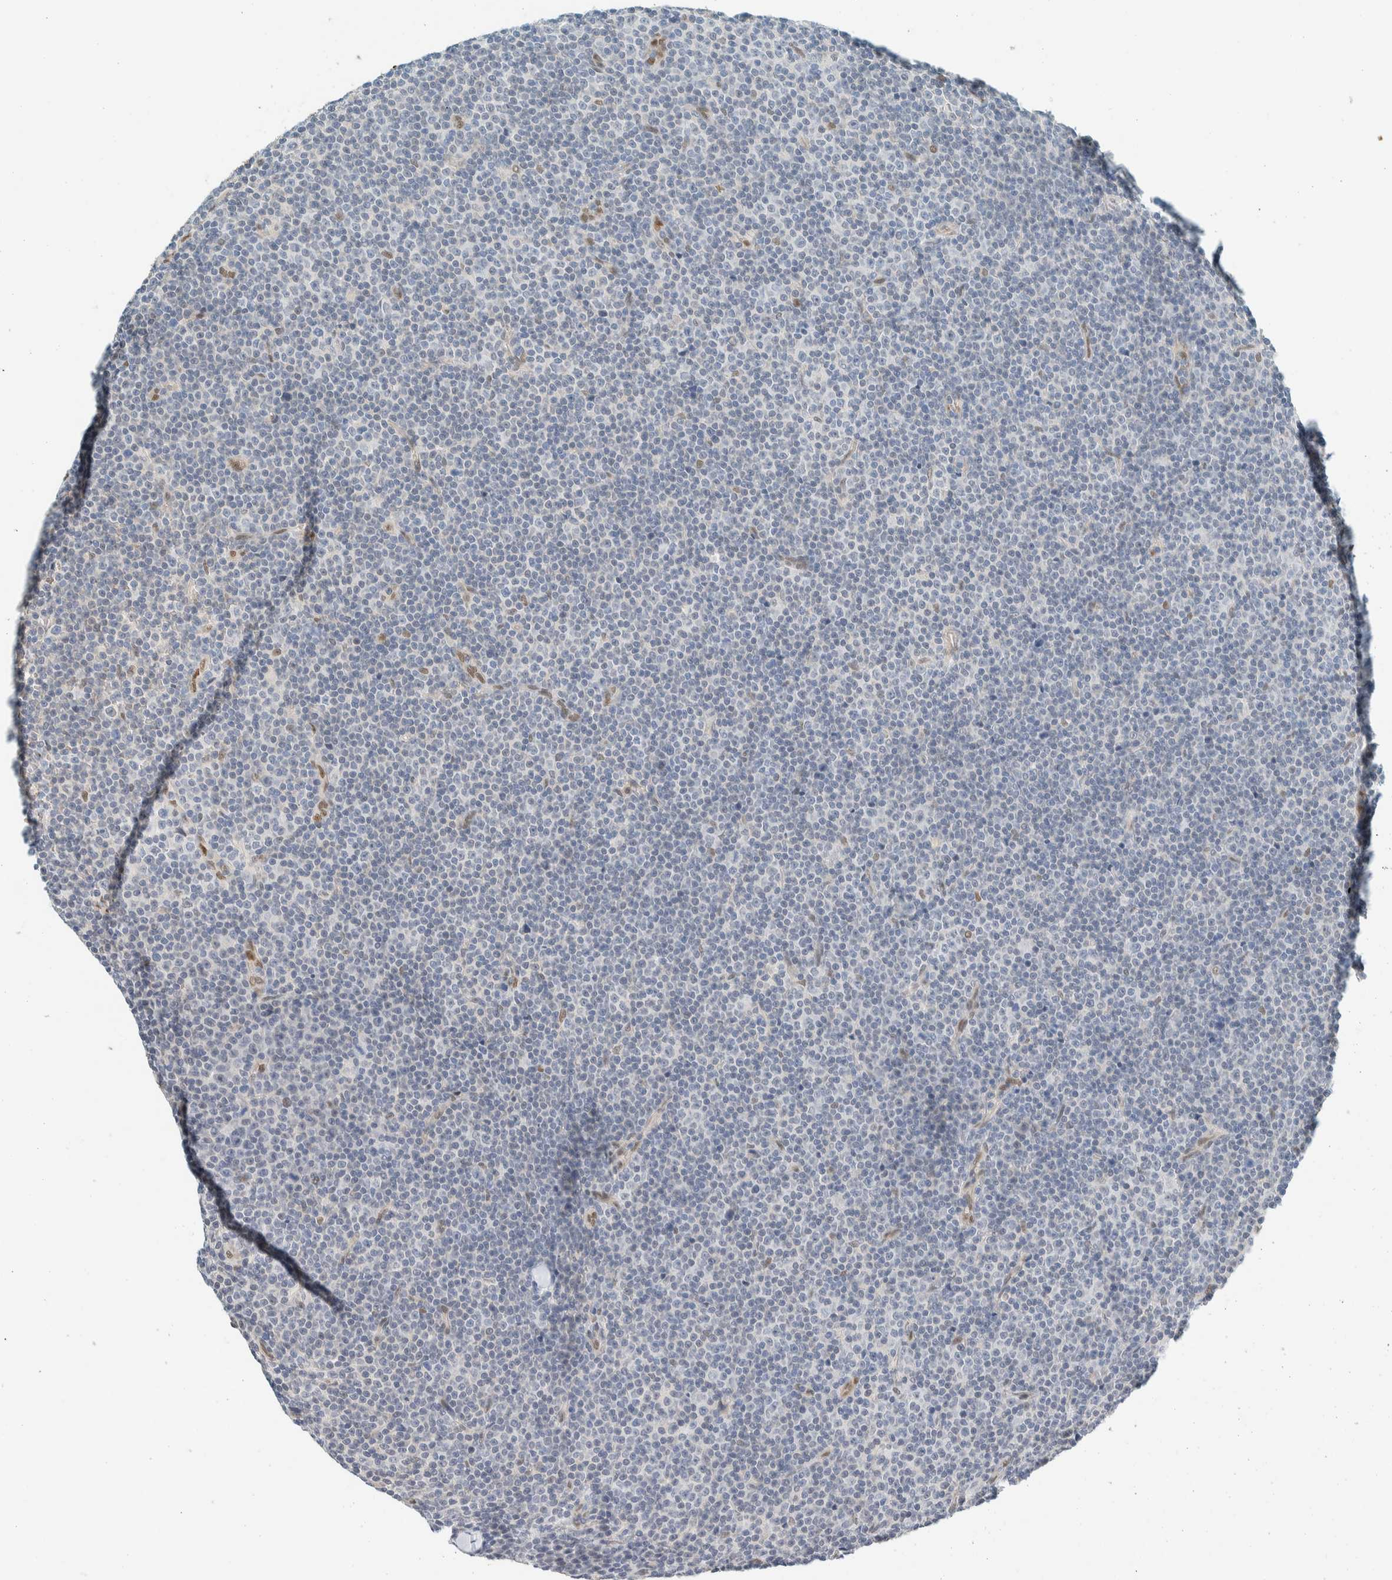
{"staining": {"intensity": "negative", "quantity": "none", "location": "none"}, "tissue": "lymphoma", "cell_type": "Tumor cells", "image_type": "cancer", "snomed": [{"axis": "morphology", "description": "Malignant lymphoma, non-Hodgkin's type, Low grade"}, {"axis": "topography", "description": "Lymph node"}], "caption": "Immunohistochemistry histopathology image of neoplastic tissue: lymphoma stained with DAB (3,3'-diaminobenzidine) displays no significant protein positivity in tumor cells.", "gene": "TSTD2", "patient": {"sex": "female", "age": 67}}